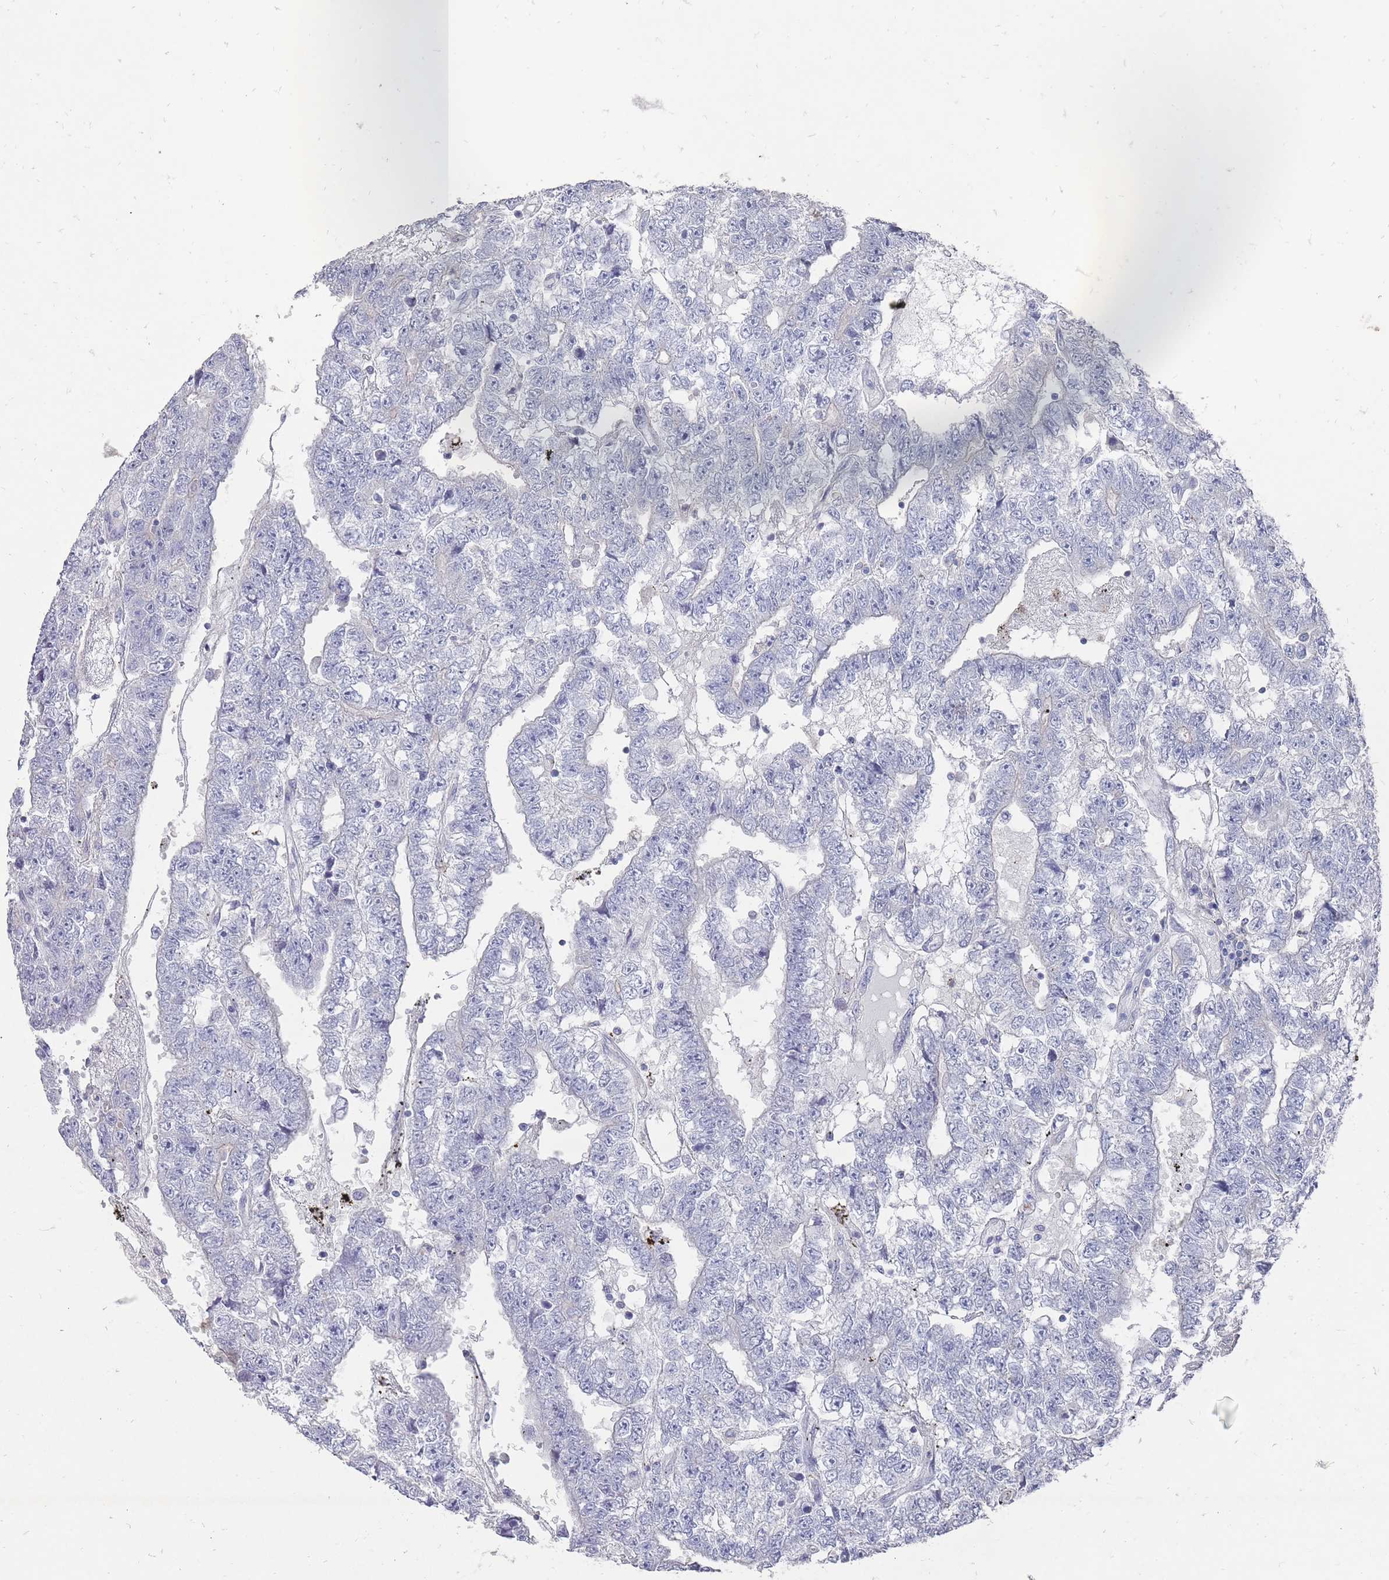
{"staining": {"intensity": "negative", "quantity": "none", "location": "none"}, "tissue": "testis cancer", "cell_type": "Tumor cells", "image_type": "cancer", "snomed": [{"axis": "morphology", "description": "Carcinoma, Embryonal, NOS"}, {"axis": "topography", "description": "Testis"}], "caption": "Micrograph shows no protein positivity in tumor cells of embryonal carcinoma (testis) tissue.", "gene": "OTULINL", "patient": {"sex": "male", "age": 25}}